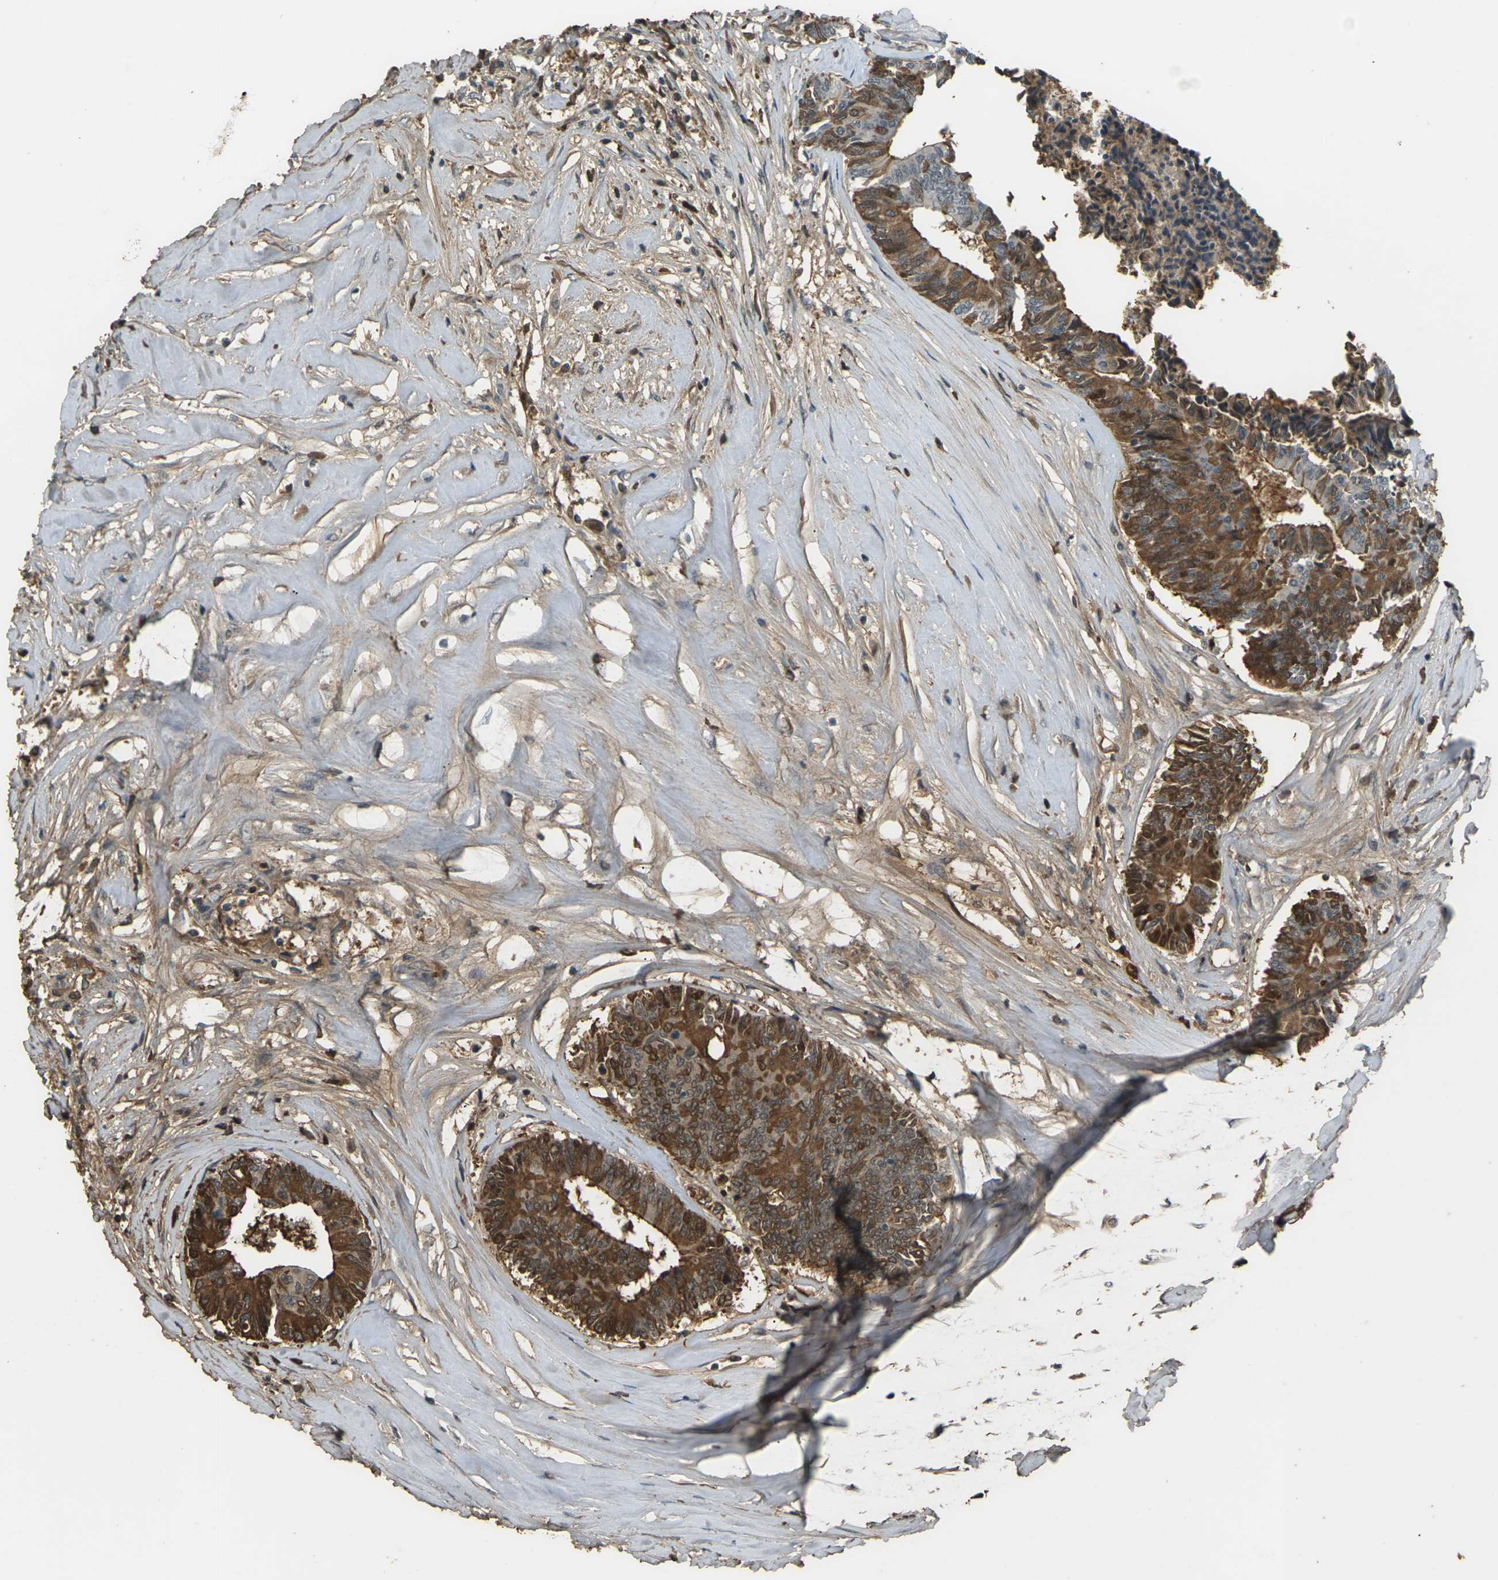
{"staining": {"intensity": "strong", "quantity": "25%-75%", "location": "cytoplasmic/membranous,nuclear"}, "tissue": "colorectal cancer", "cell_type": "Tumor cells", "image_type": "cancer", "snomed": [{"axis": "morphology", "description": "Adenocarcinoma, NOS"}, {"axis": "topography", "description": "Rectum"}], "caption": "Immunohistochemistry (IHC) of colorectal cancer reveals high levels of strong cytoplasmic/membranous and nuclear positivity in about 25%-75% of tumor cells. Immunohistochemistry (IHC) stains the protein in brown and the nuclei are stained blue.", "gene": "CYP1B1", "patient": {"sex": "male", "age": 63}}